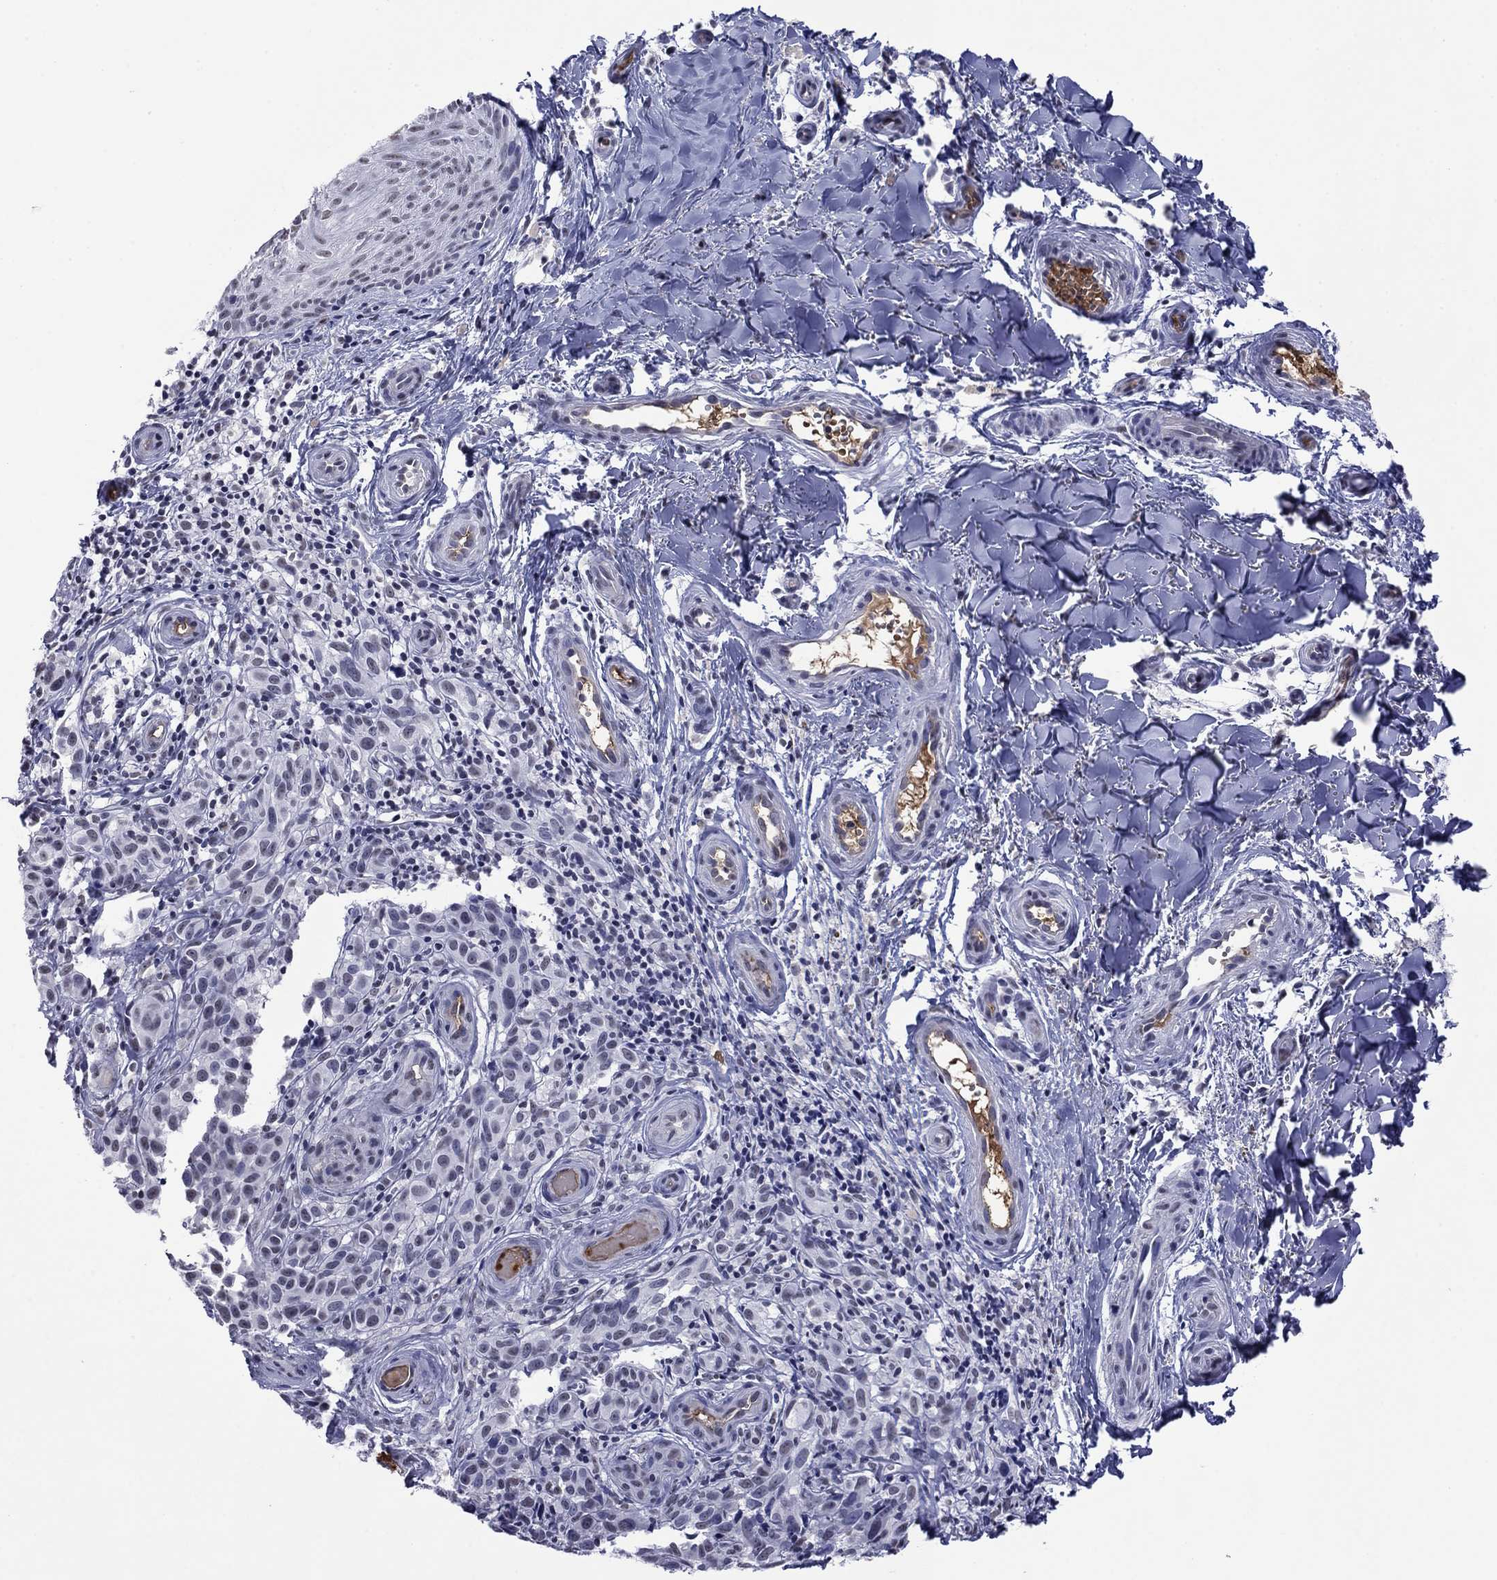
{"staining": {"intensity": "negative", "quantity": "none", "location": "none"}, "tissue": "melanoma", "cell_type": "Tumor cells", "image_type": "cancer", "snomed": [{"axis": "morphology", "description": "Malignant melanoma, NOS"}, {"axis": "topography", "description": "Skin"}], "caption": "Immunohistochemical staining of human melanoma reveals no significant expression in tumor cells.", "gene": "APOA2", "patient": {"sex": "female", "age": 53}}